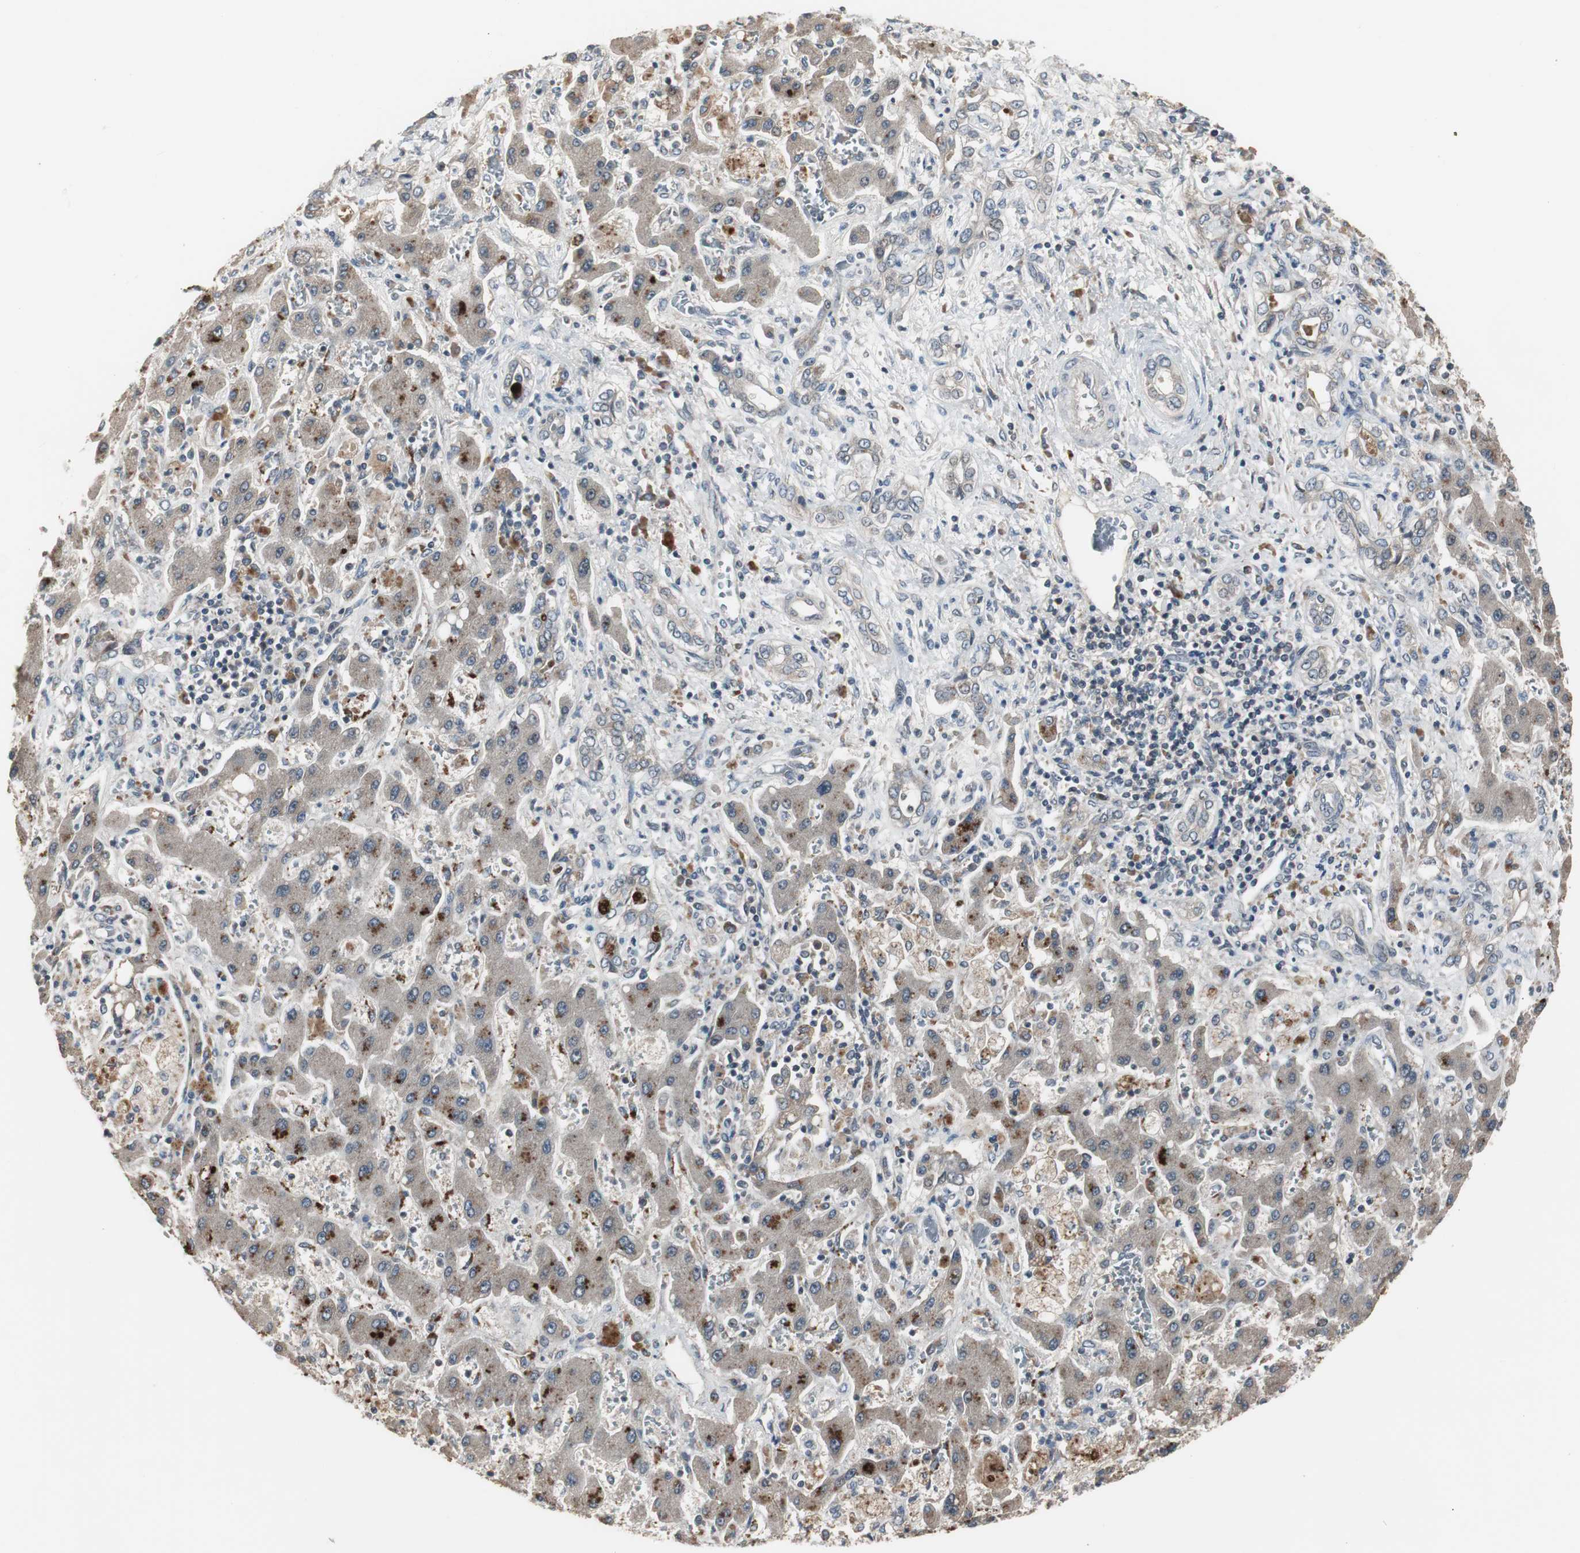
{"staining": {"intensity": "moderate", "quantity": ">75%", "location": "cytoplasmic/membranous"}, "tissue": "liver cancer", "cell_type": "Tumor cells", "image_type": "cancer", "snomed": [{"axis": "morphology", "description": "Cholangiocarcinoma"}, {"axis": "topography", "description": "Liver"}], "caption": "Tumor cells exhibit moderate cytoplasmic/membranous staining in approximately >75% of cells in liver cancer (cholangiocarcinoma).", "gene": "ZMPSTE24", "patient": {"sex": "male", "age": 50}}